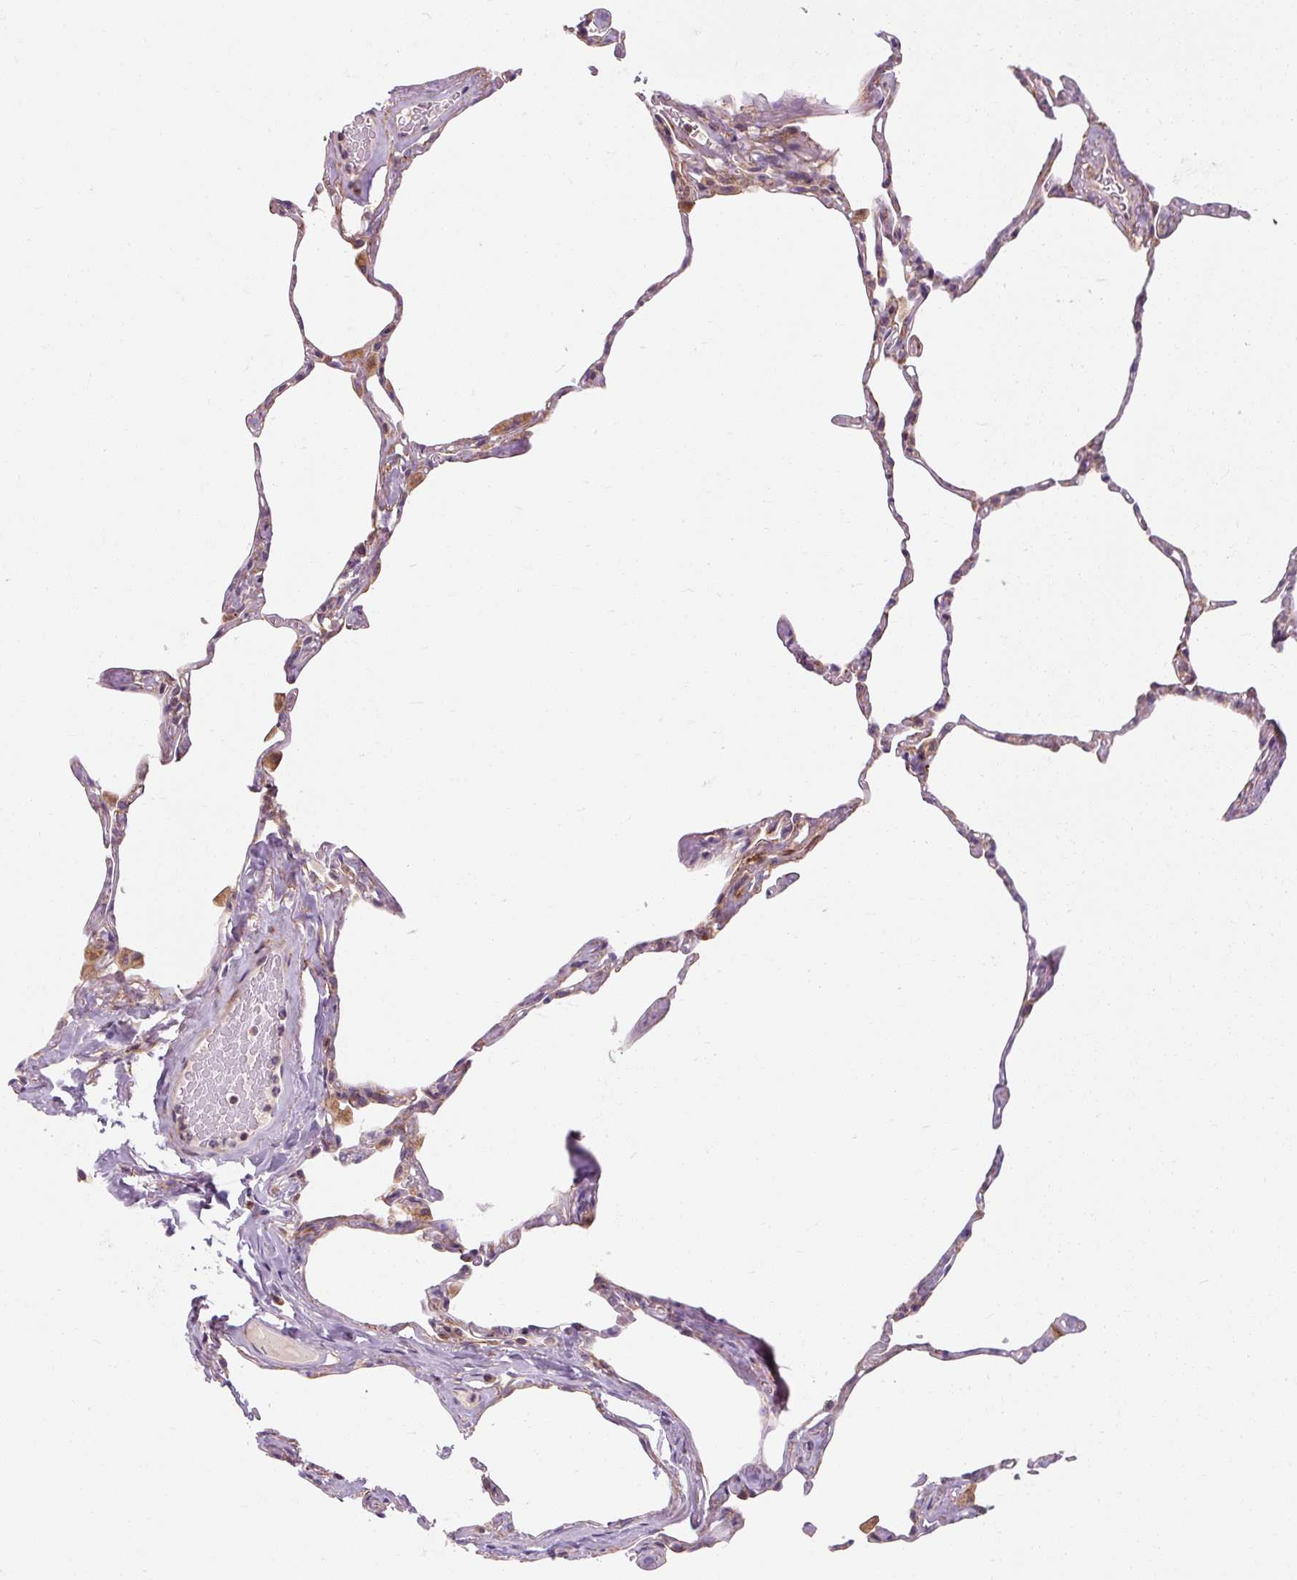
{"staining": {"intensity": "moderate", "quantity": "<25%", "location": "cytoplasmic/membranous"}, "tissue": "lung", "cell_type": "Alveolar cells", "image_type": "normal", "snomed": [{"axis": "morphology", "description": "Normal tissue, NOS"}, {"axis": "topography", "description": "Lung"}], "caption": "Immunohistochemistry staining of benign lung, which shows low levels of moderate cytoplasmic/membranous staining in approximately <25% of alveolar cells indicating moderate cytoplasmic/membranous protein positivity. The staining was performed using DAB (brown) for protein detection and nuclei were counterstained in hematoxylin (blue).", "gene": "PRSS48", "patient": {"sex": "male", "age": 65}}